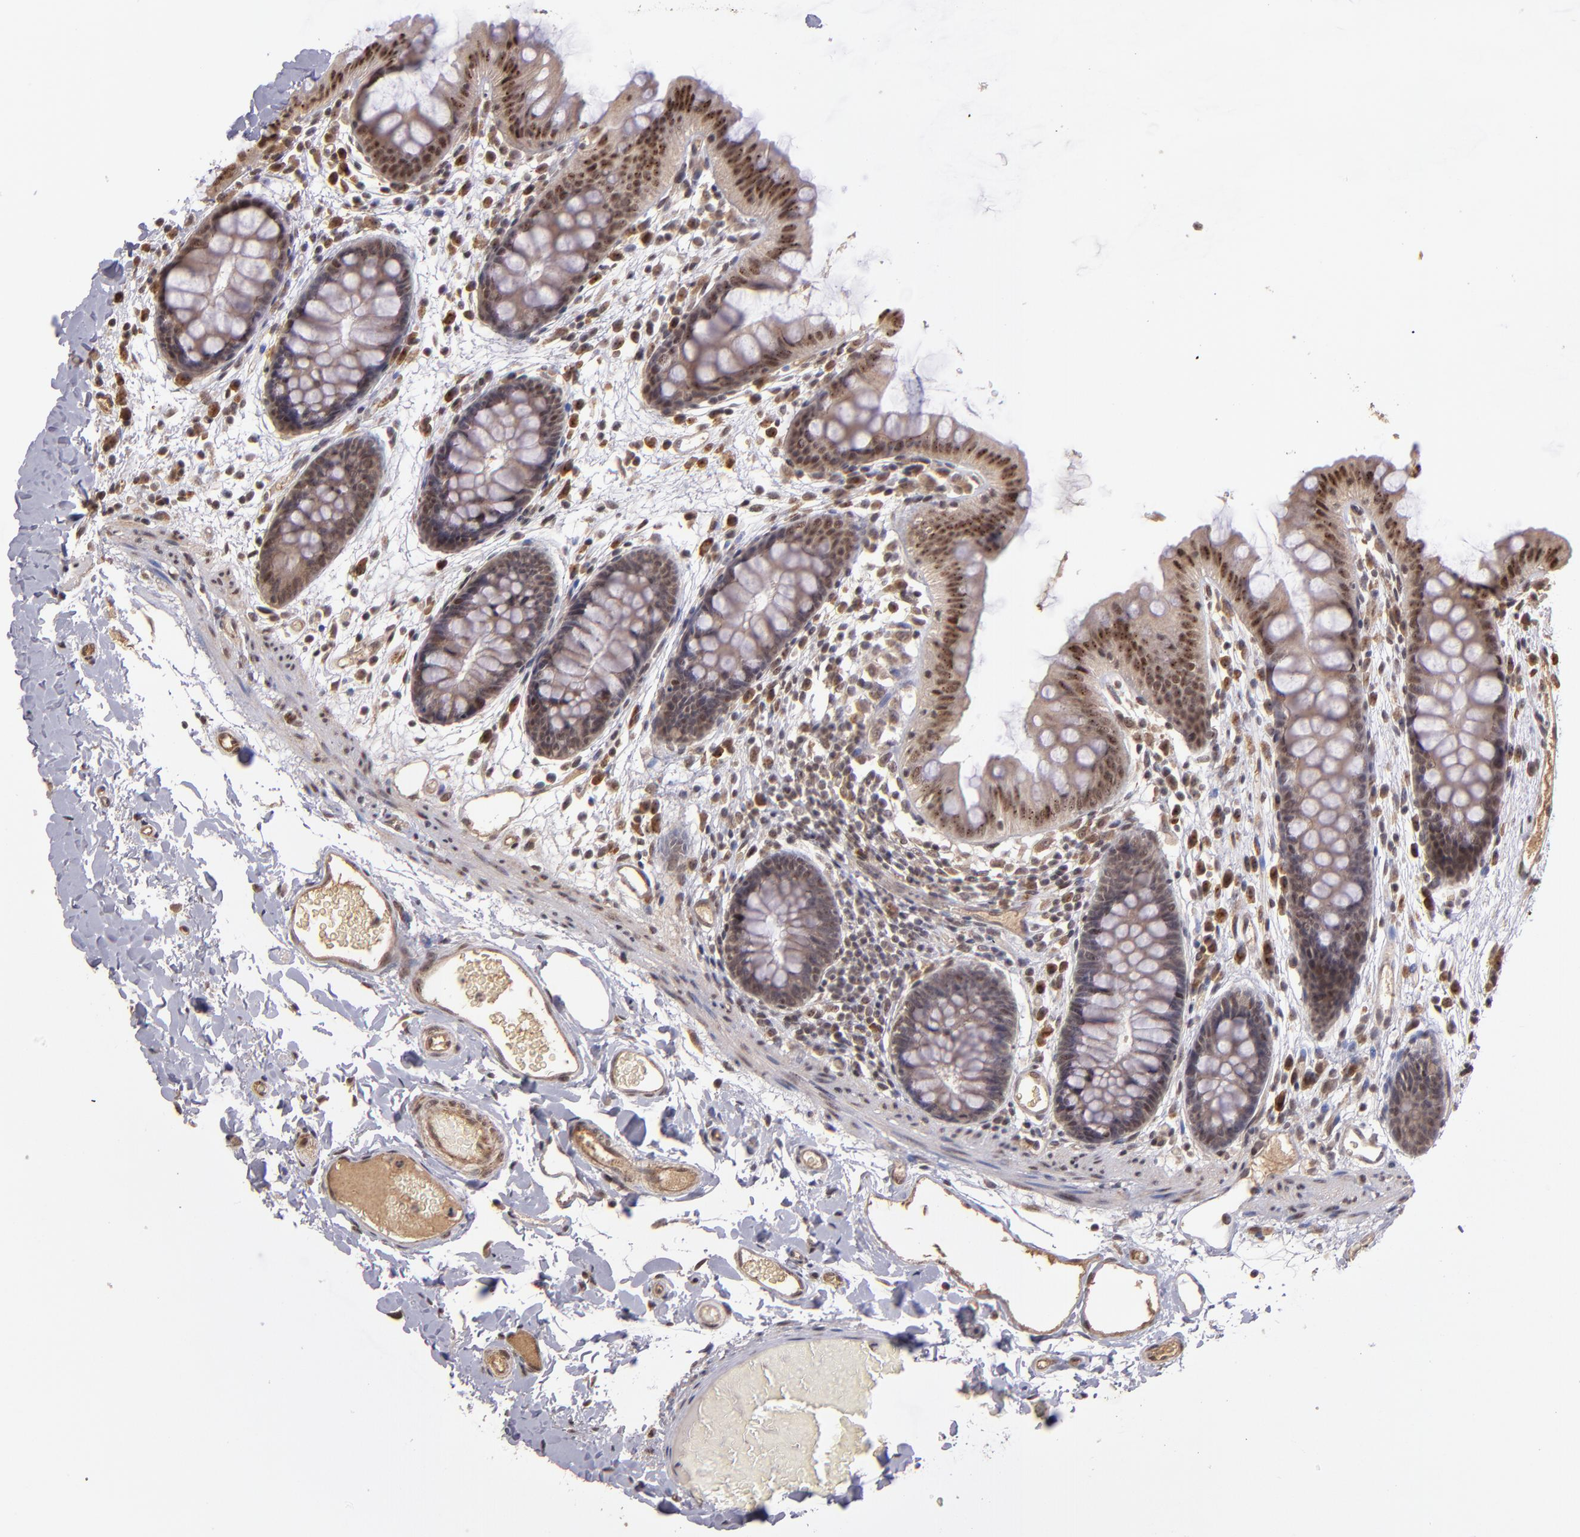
{"staining": {"intensity": "moderate", "quantity": ">75%", "location": "cytoplasmic/membranous"}, "tissue": "colon", "cell_type": "Endothelial cells", "image_type": "normal", "snomed": [{"axis": "morphology", "description": "Normal tissue, NOS"}, {"axis": "topography", "description": "Smooth muscle"}, {"axis": "topography", "description": "Colon"}], "caption": "Colon was stained to show a protein in brown. There is medium levels of moderate cytoplasmic/membranous positivity in approximately >75% of endothelial cells. The staining is performed using DAB brown chromogen to label protein expression. The nuclei are counter-stained blue using hematoxylin.", "gene": "ABHD12B", "patient": {"sex": "male", "age": 67}}